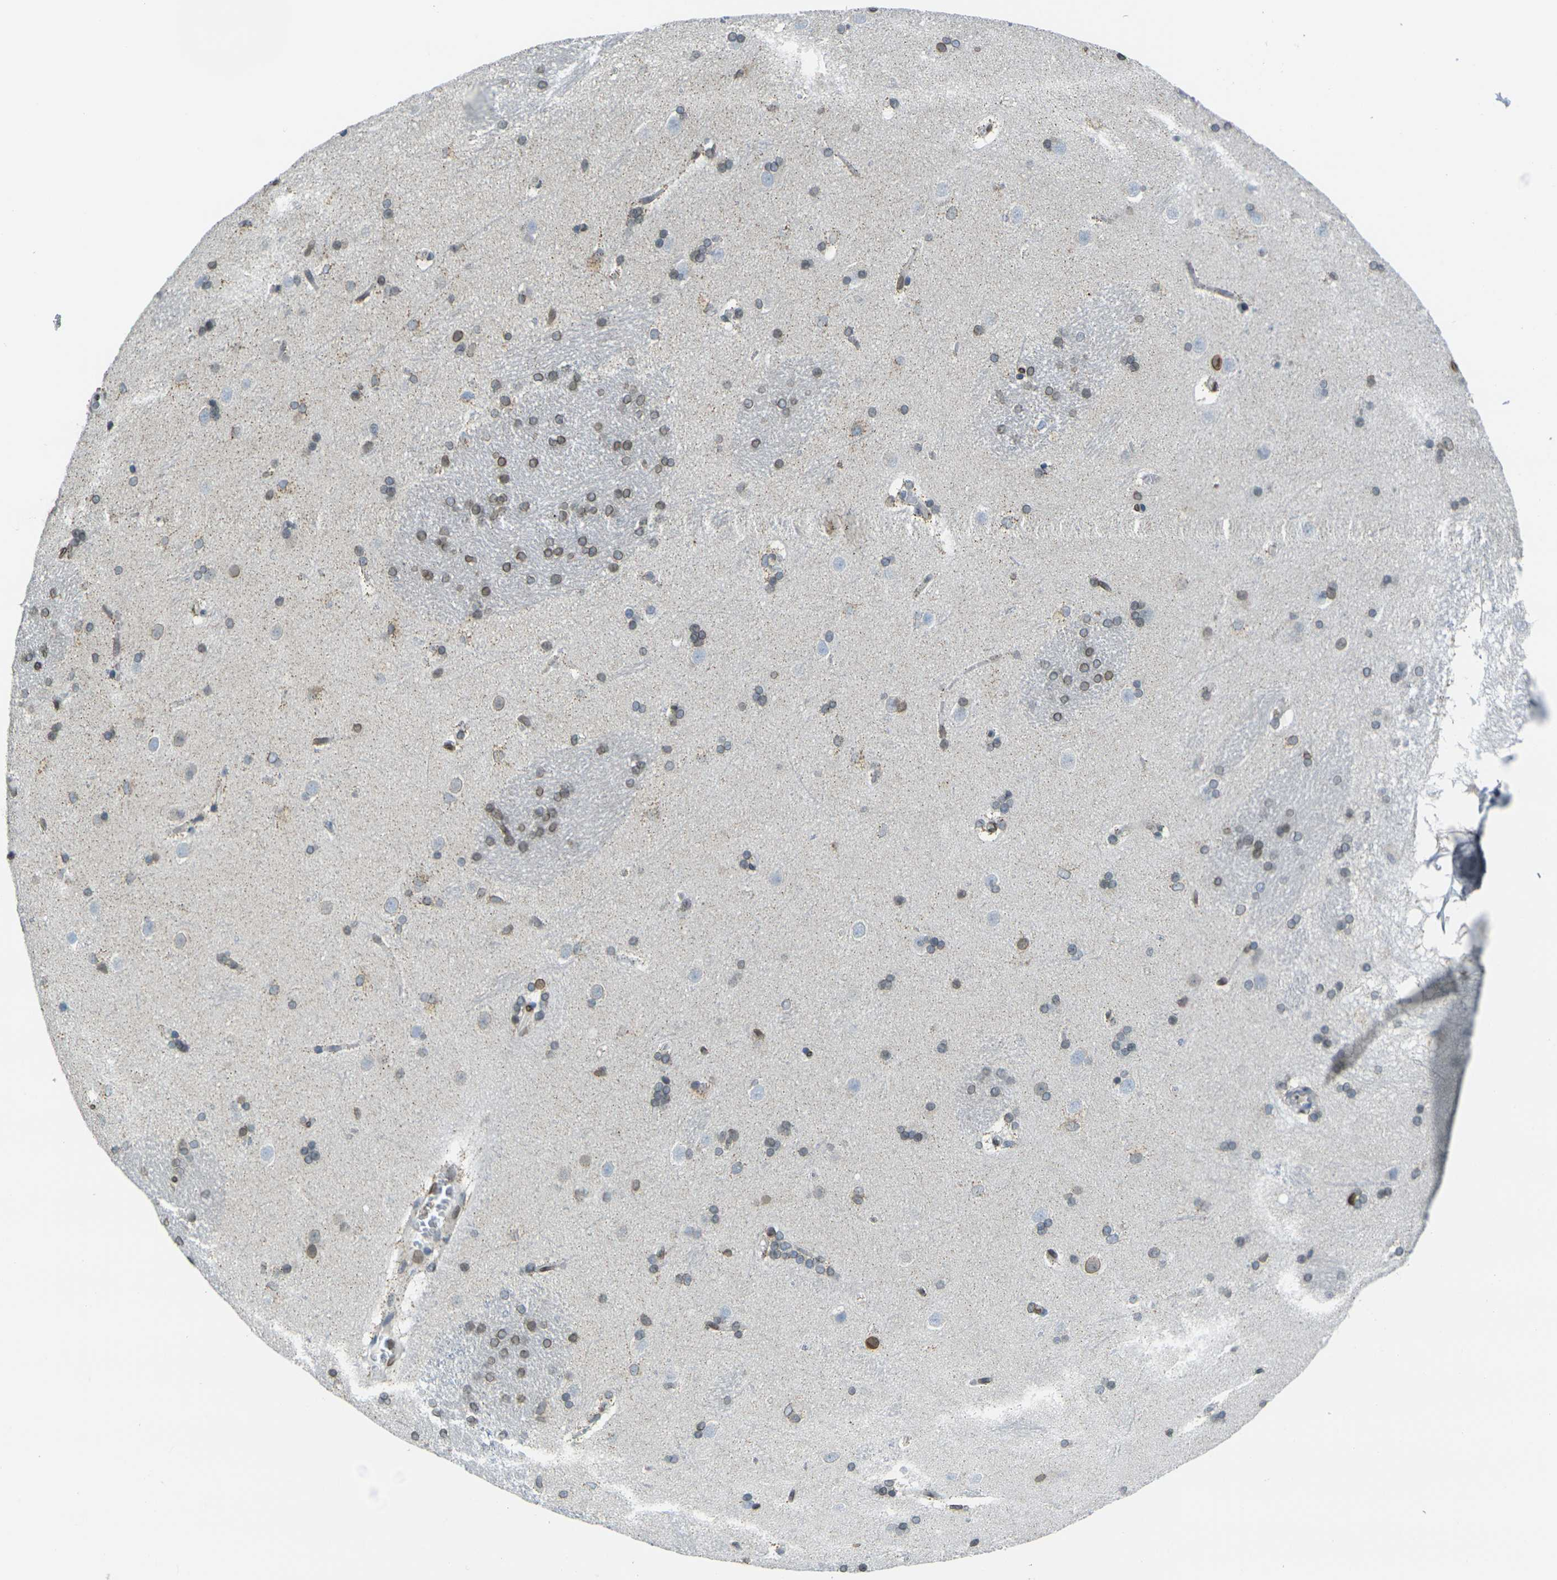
{"staining": {"intensity": "moderate", "quantity": "25%-75%", "location": "cytoplasmic/membranous,nuclear"}, "tissue": "caudate", "cell_type": "Glial cells", "image_type": "normal", "snomed": [{"axis": "morphology", "description": "Normal tissue, NOS"}, {"axis": "topography", "description": "Lateral ventricle wall"}], "caption": "Immunohistochemical staining of unremarkable caudate shows 25%-75% levels of moderate cytoplasmic/membranous,nuclear protein positivity in about 25%-75% of glial cells.", "gene": "BRDT", "patient": {"sex": "female", "age": 19}}